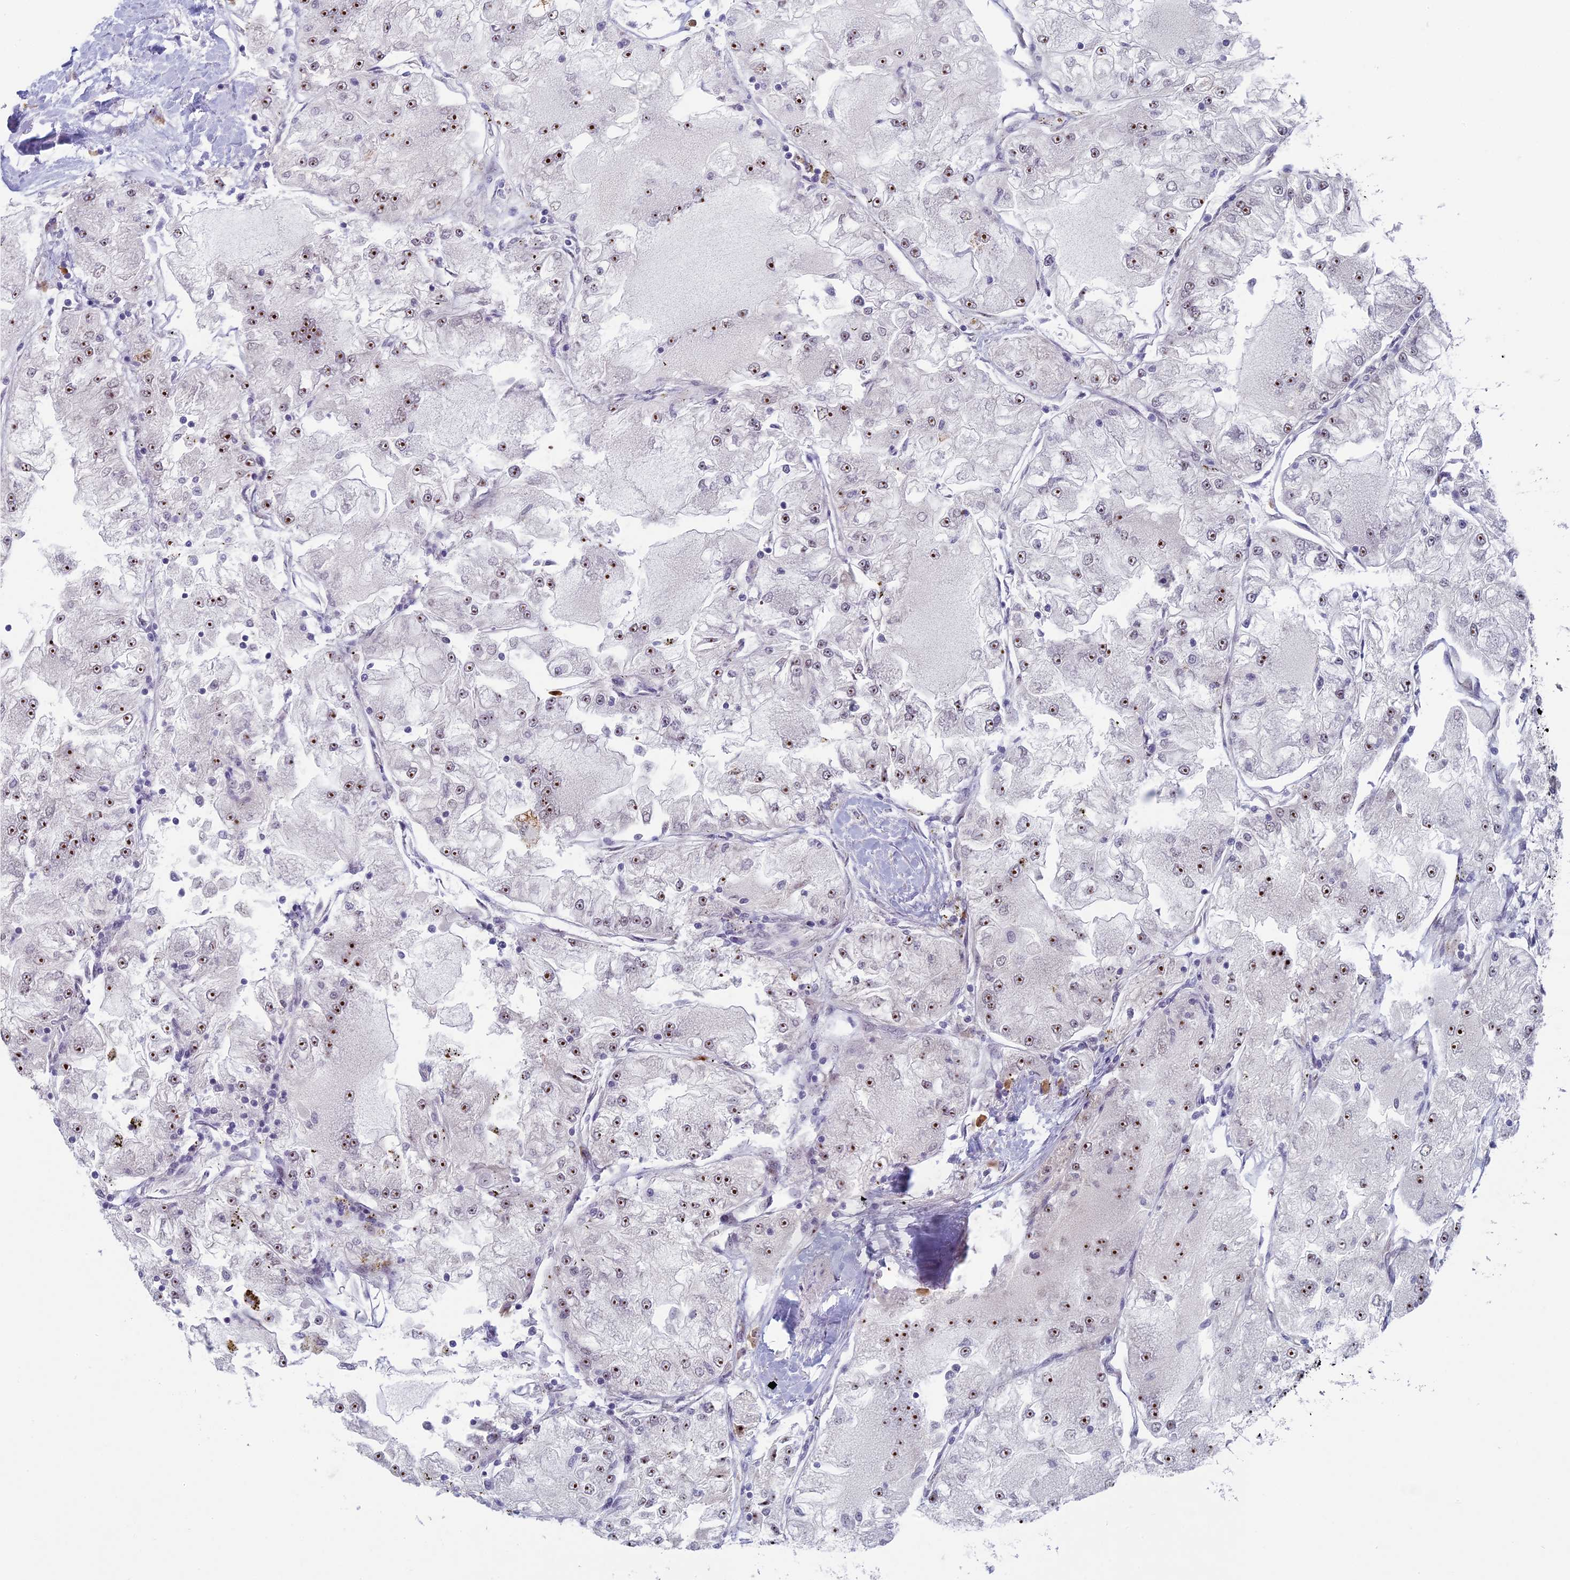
{"staining": {"intensity": "moderate", "quantity": "25%-75%", "location": "nuclear"}, "tissue": "renal cancer", "cell_type": "Tumor cells", "image_type": "cancer", "snomed": [{"axis": "morphology", "description": "Adenocarcinoma, NOS"}, {"axis": "topography", "description": "Kidney"}], "caption": "Immunohistochemistry (DAB (3,3'-diaminobenzidine)) staining of human renal cancer displays moderate nuclear protein expression in about 25%-75% of tumor cells. (Stains: DAB (3,3'-diaminobenzidine) in brown, nuclei in blue, Microscopy: brightfield microscopy at high magnification).", "gene": "CNEP1R1", "patient": {"sex": "female", "age": 72}}